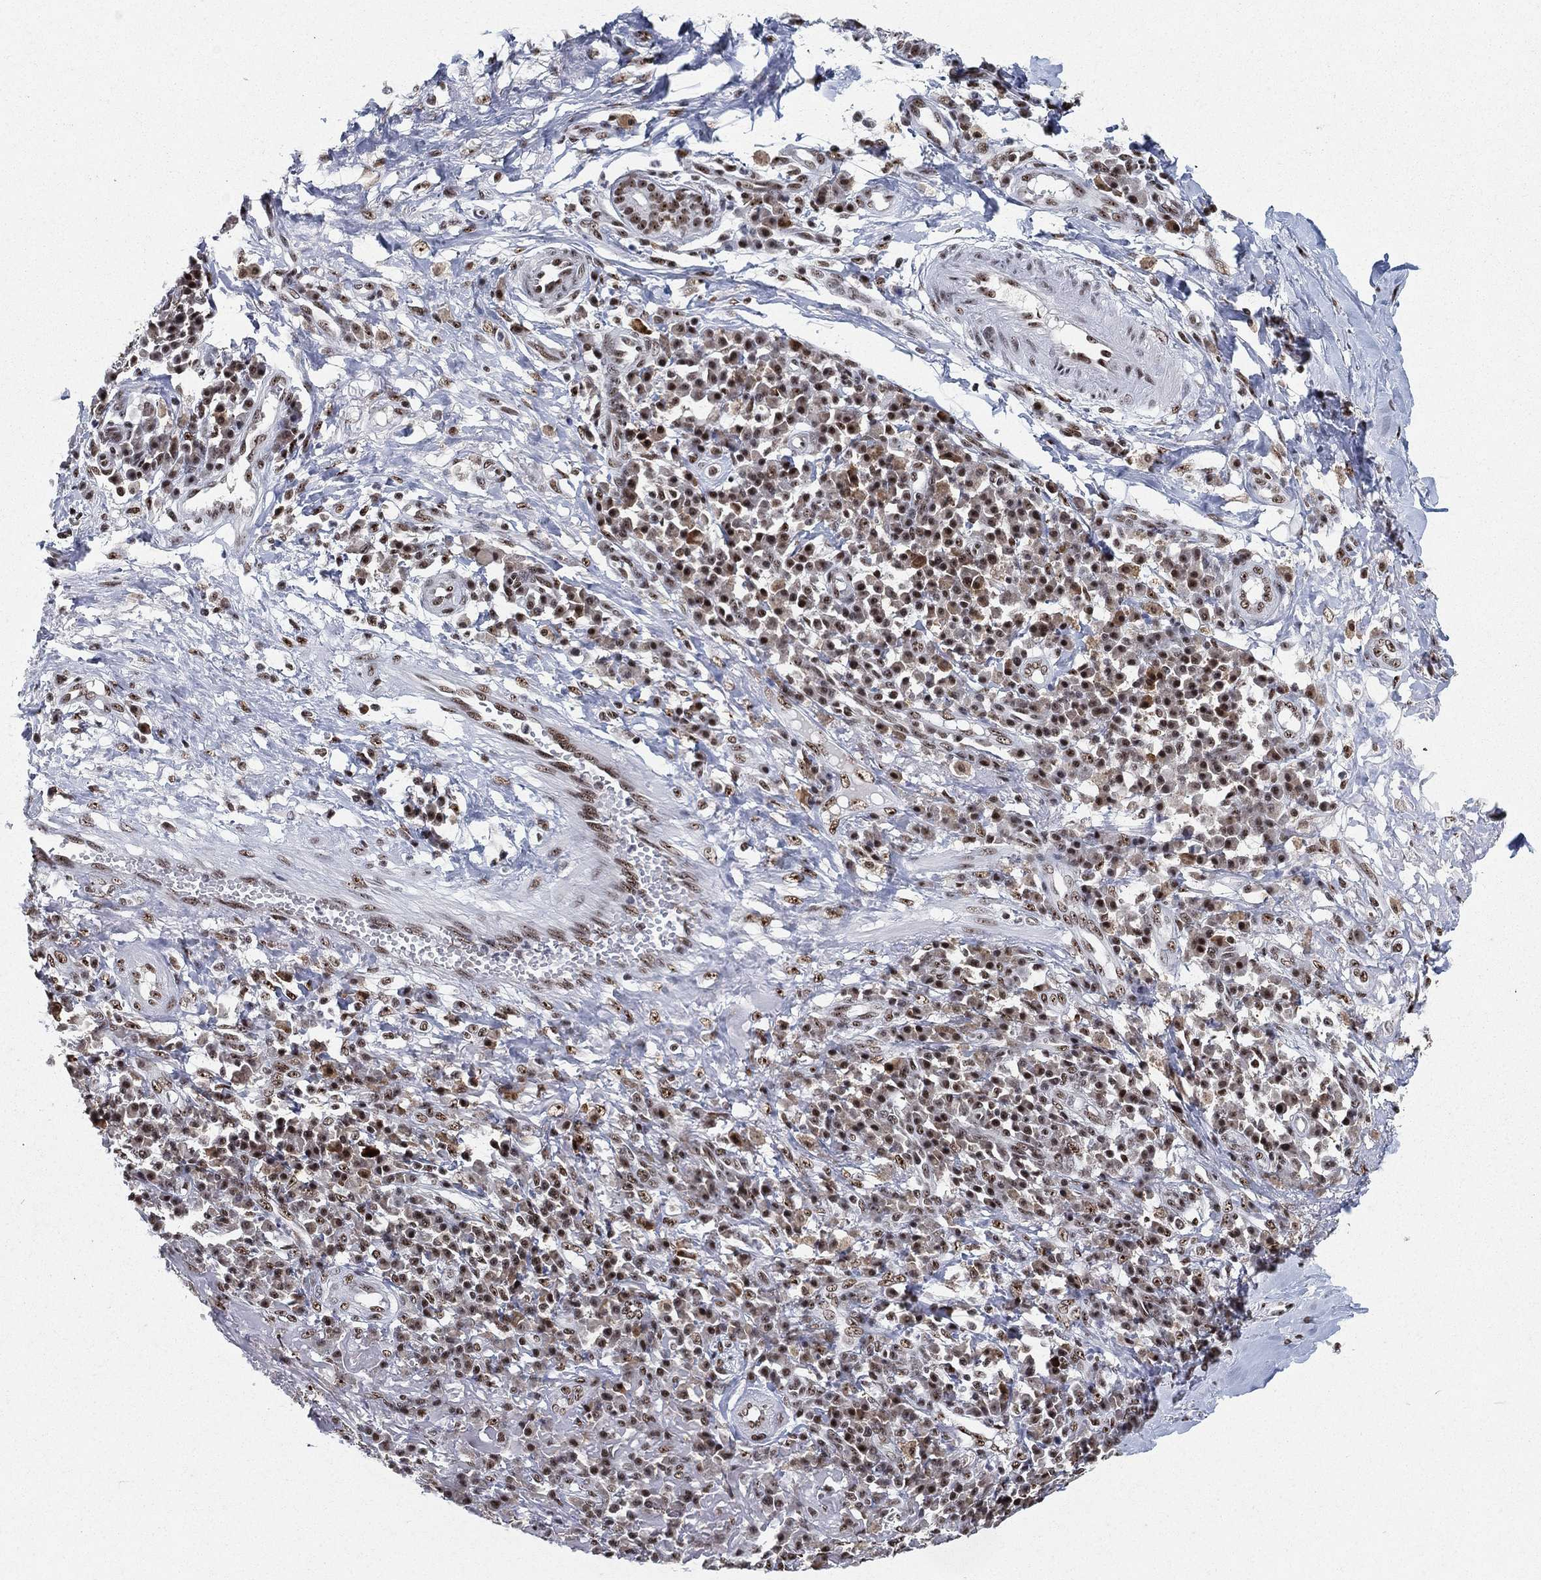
{"staining": {"intensity": "weak", "quantity": ">75%", "location": "nuclear"}, "tissue": "skin cancer", "cell_type": "Tumor cells", "image_type": "cancer", "snomed": [{"axis": "morphology", "description": "Squamous cell carcinoma, NOS"}, {"axis": "topography", "description": "Skin"}], "caption": "Immunohistochemistry (DAB (3,3'-diaminobenzidine)) staining of human skin cancer (squamous cell carcinoma) reveals weak nuclear protein expression in approximately >75% of tumor cells. The protein of interest is shown in brown color, while the nuclei are stained blue.", "gene": "DDX27", "patient": {"sex": "male", "age": 92}}